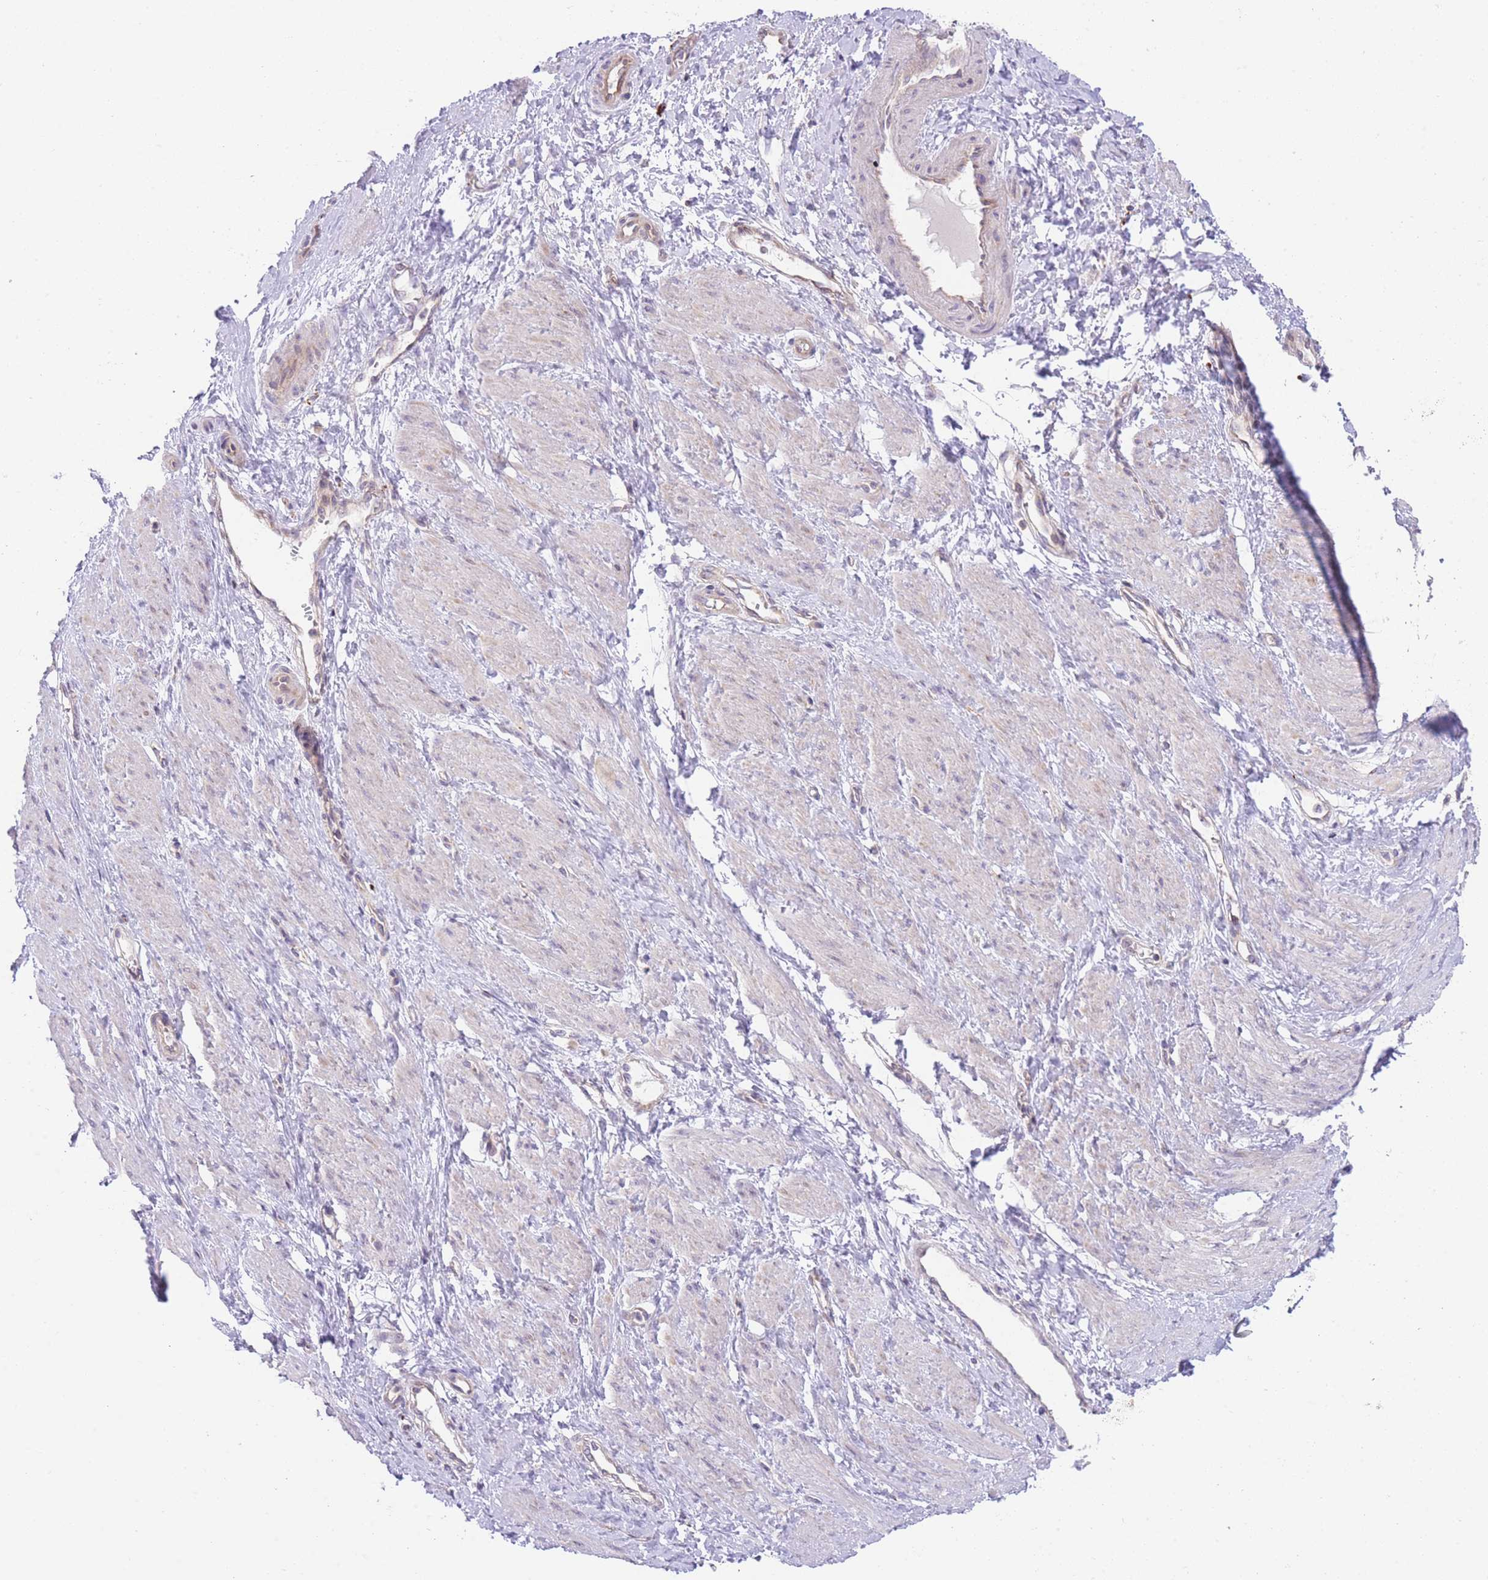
{"staining": {"intensity": "weak", "quantity": "<25%", "location": "cytoplasmic/membranous"}, "tissue": "smooth muscle", "cell_type": "Smooth muscle cells", "image_type": "normal", "snomed": [{"axis": "morphology", "description": "Normal tissue, NOS"}, {"axis": "topography", "description": "Smooth muscle"}, {"axis": "topography", "description": "Uterus"}], "caption": "There is no significant expression in smooth muscle cells of smooth muscle. (DAB (3,3'-diaminobenzidine) IHC with hematoxylin counter stain).", "gene": "BOLA2B", "patient": {"sex": "female", "age": 39}}